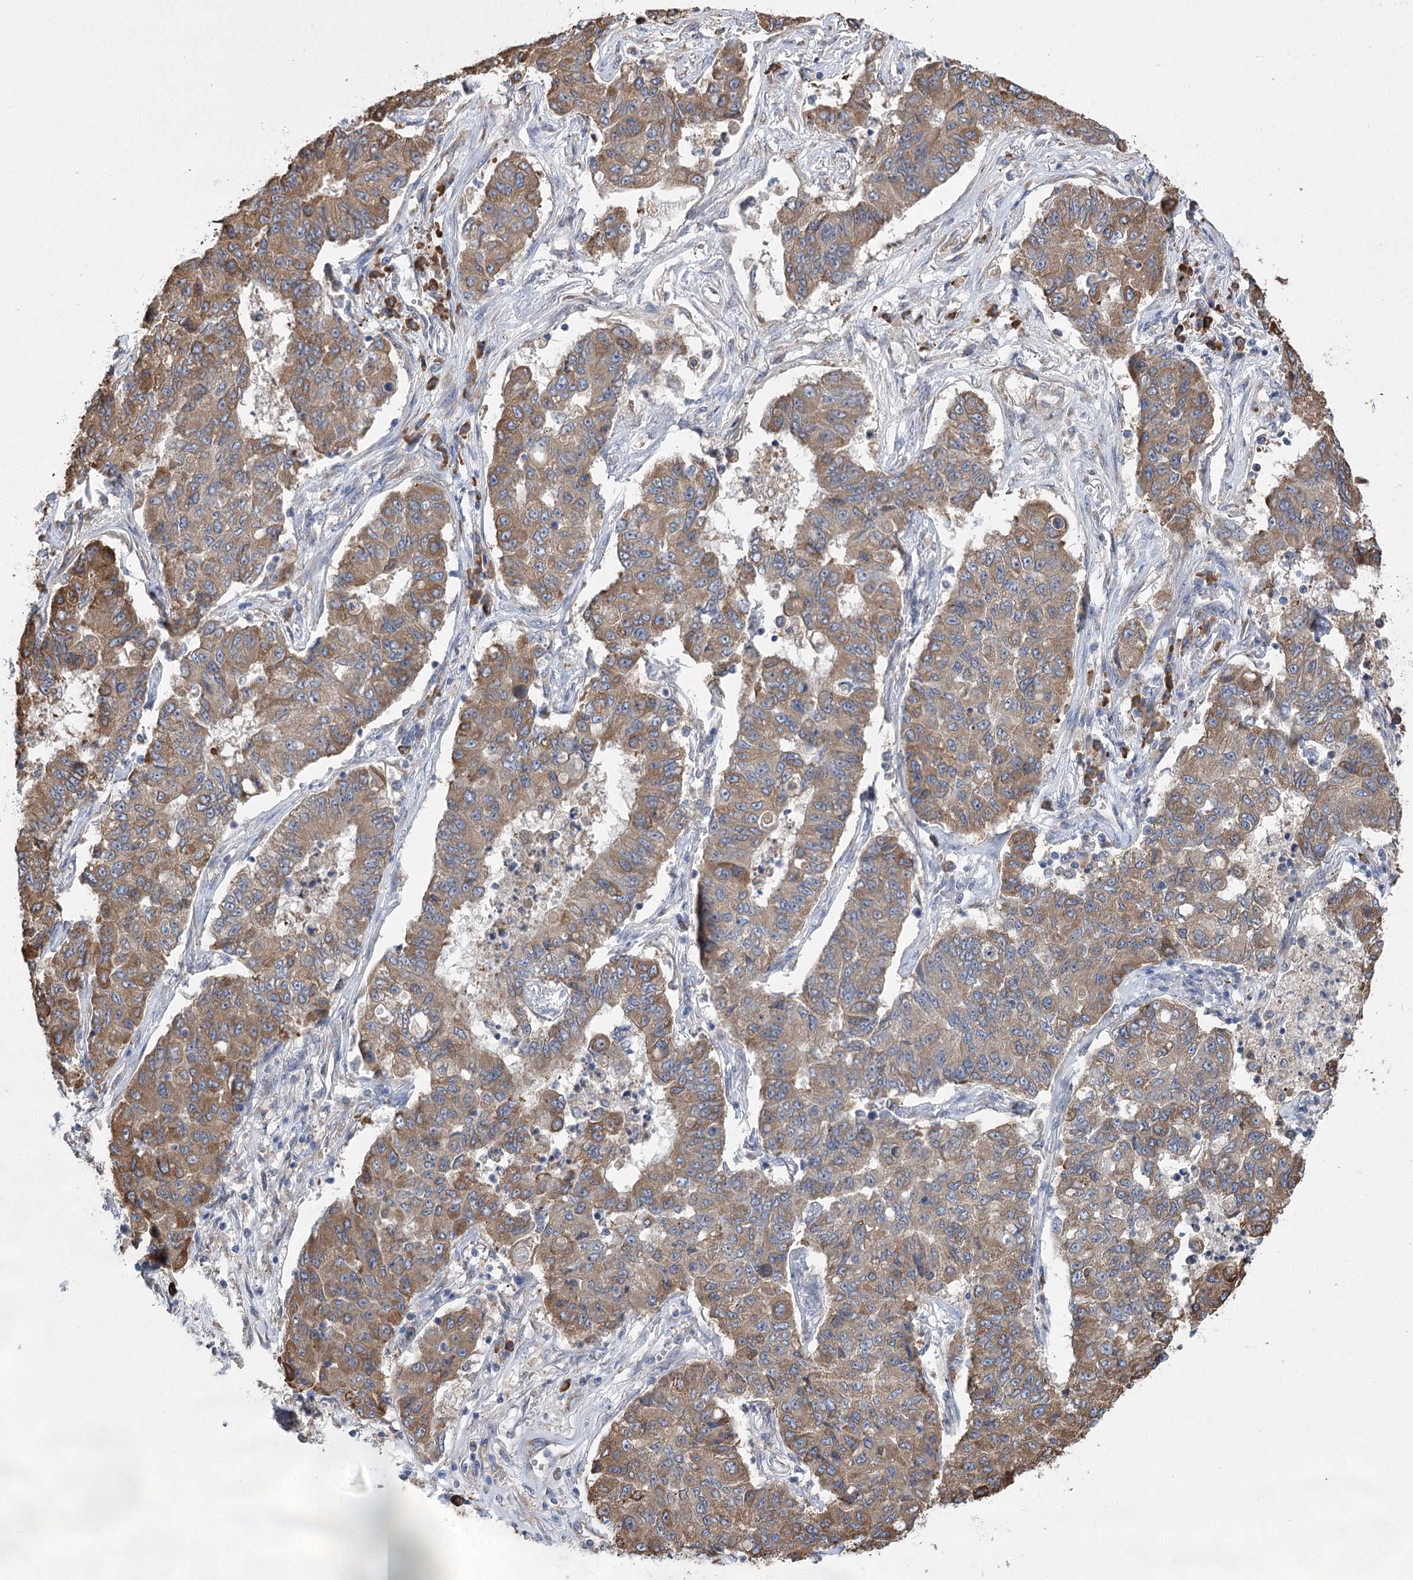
{"staining": {"intensity": "moderate", "quantity": ">75%", "location": "cytoplasmic/membranous"}, "tissue": "lung cancer", "cell_type": "Tumor cells", "image_type": "cancer", "snomed": [{"axis": "morphology", "description": "Squamous cell carcinoma, NOS"}, {"axis": "topography", "description": "Lung"}], "caption": "Lung squamous cell carcinoma stained with a protein marker reveals moderate staining in tumor cells.", "gene": "METTL24", "patient": {"sex": "male", "age": 74}}